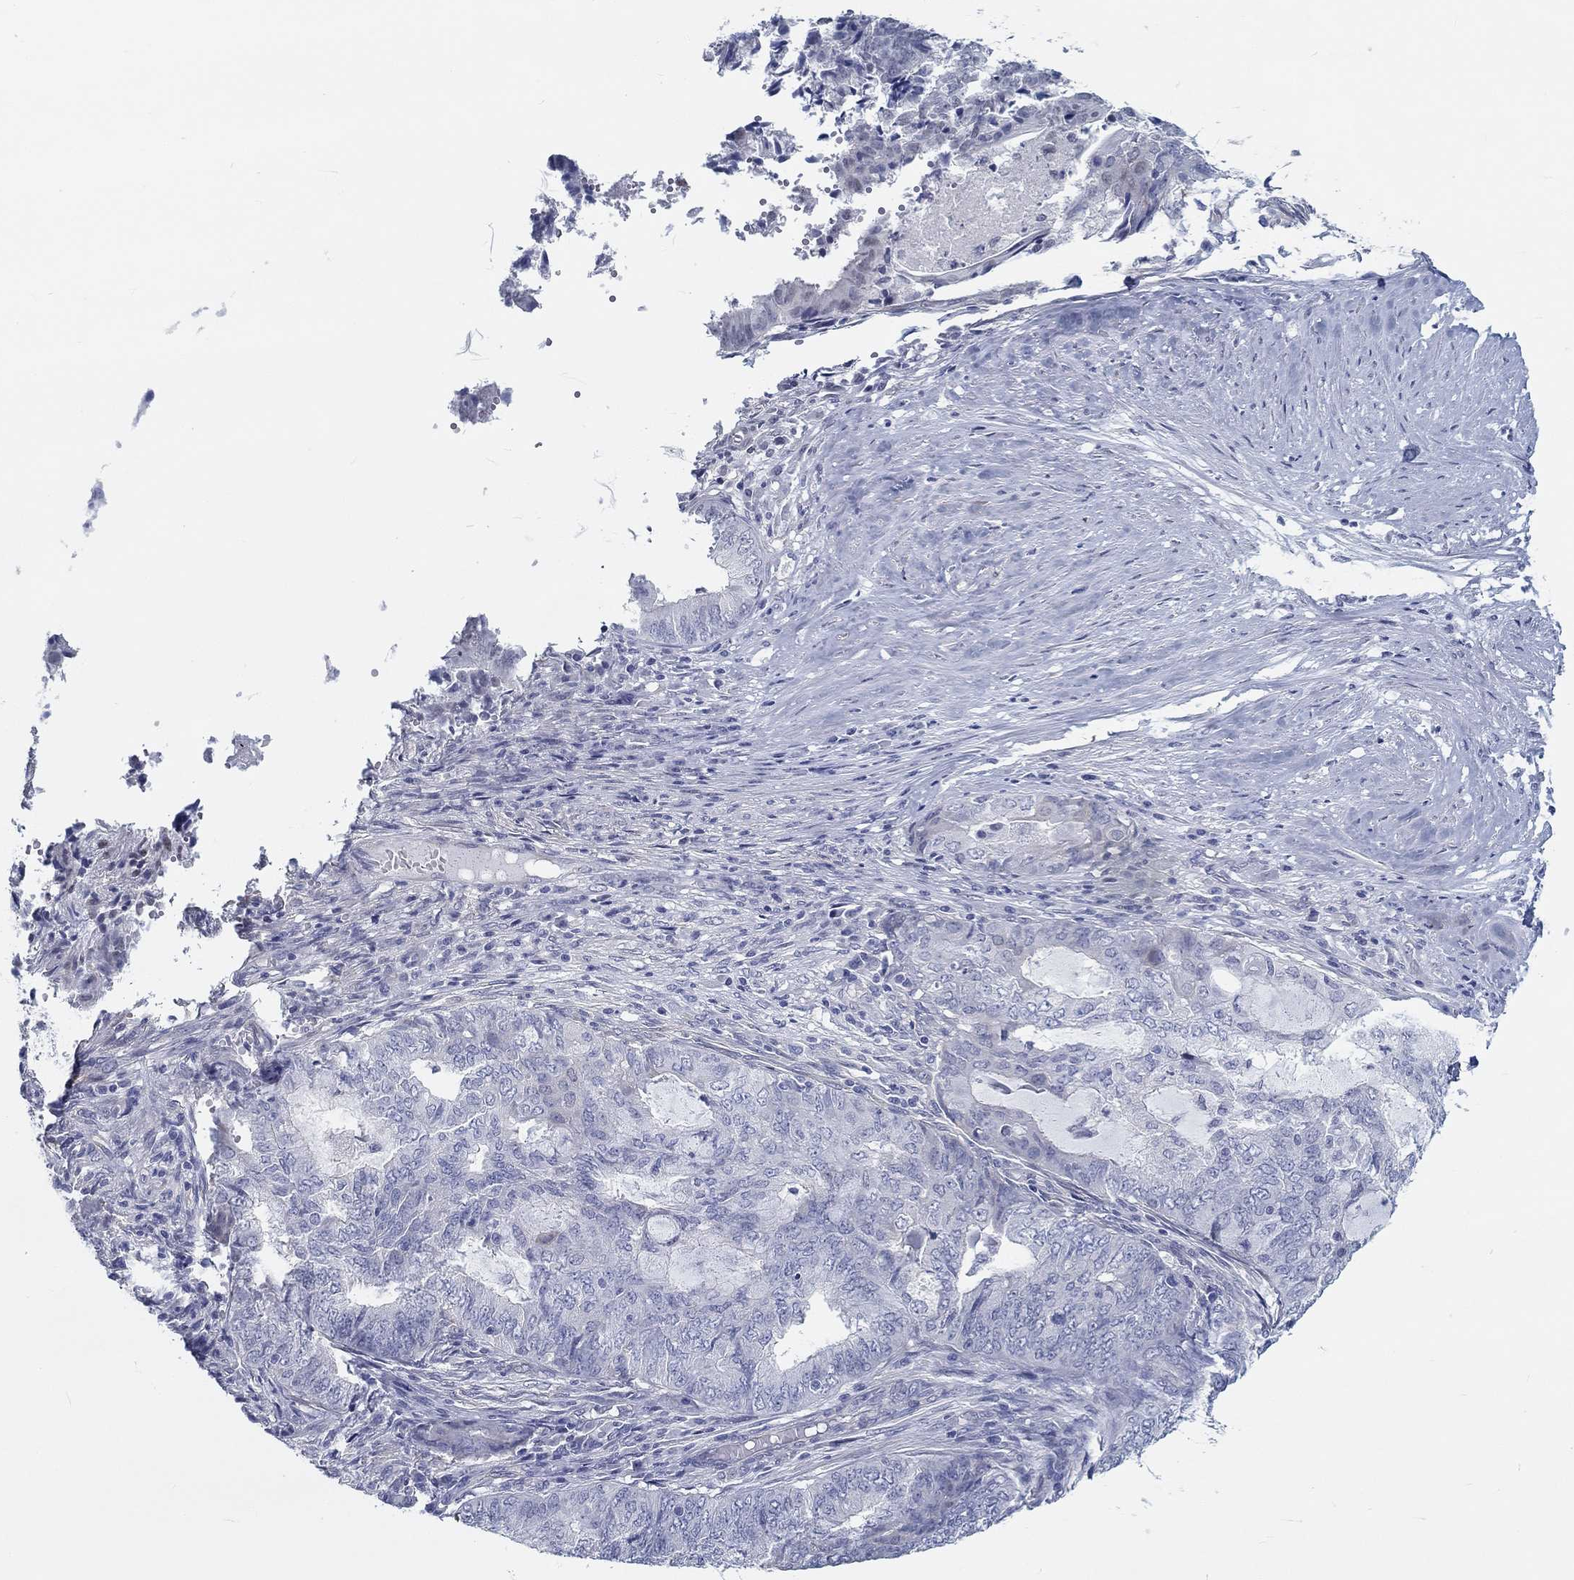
{"staining": {"intensity": "negative", "quantity": "none", "location": "none"}, "tissue": "endometrial cancer", "cell_type": "Tumor cells", "image_type": "cancer", "snomed": [{"axis": "morphology", "description": "Adenocarcinoma, NOS"}, {"axis": "topography", "description": "Endometrium"}], "caption": "Tumor cells are negative for brown protein staining in endometrial cancer. (Stains: DAB immunohistochemistry (IHC) with hematoxylin counter stain, Microscopy: brightfield microscopy at high magnification).", "gene": "CRYGD", "patient": {"sex": "female", "age": 62}}